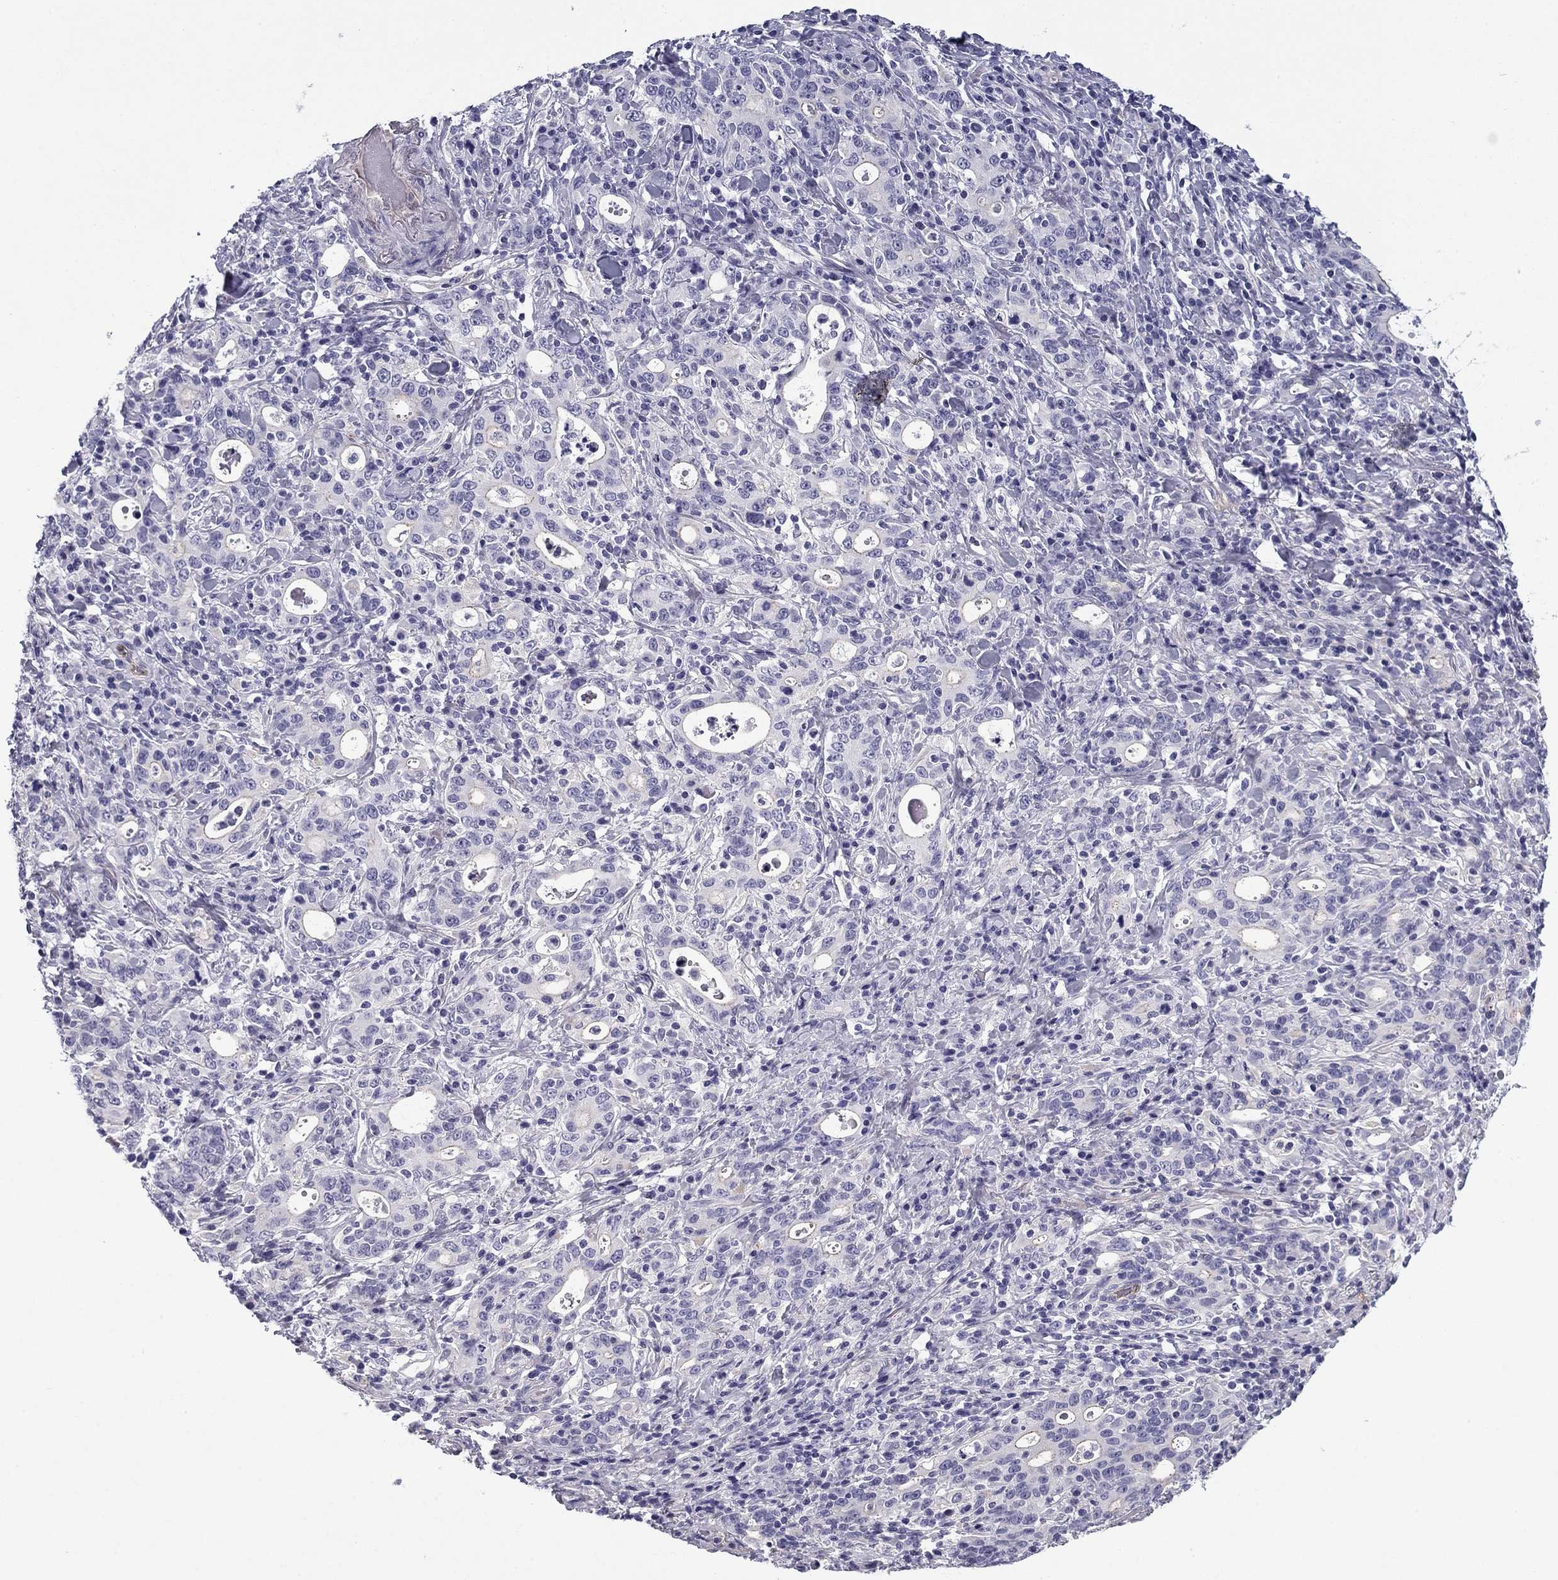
{"staining": {"intensity": "negative", "quantity": "none", "location": "none"}, "tissue": "stomach cancer", "cell_type": "Tumor cells", "image_type": "cancer", "snomed": [{"axis": "morphology", "description": "Adenocarcinoma, NOS"}, {"axis": "topography", "description": "Stomach"}], "caption": "There is no significant staining in tumor cells of stomach cancer. (Brightfield microscopy of DAB immunohistochemistry (IHC) at high magnification).", "gene": "FLNC", "patient": {"sex": "male", "age": 79}}